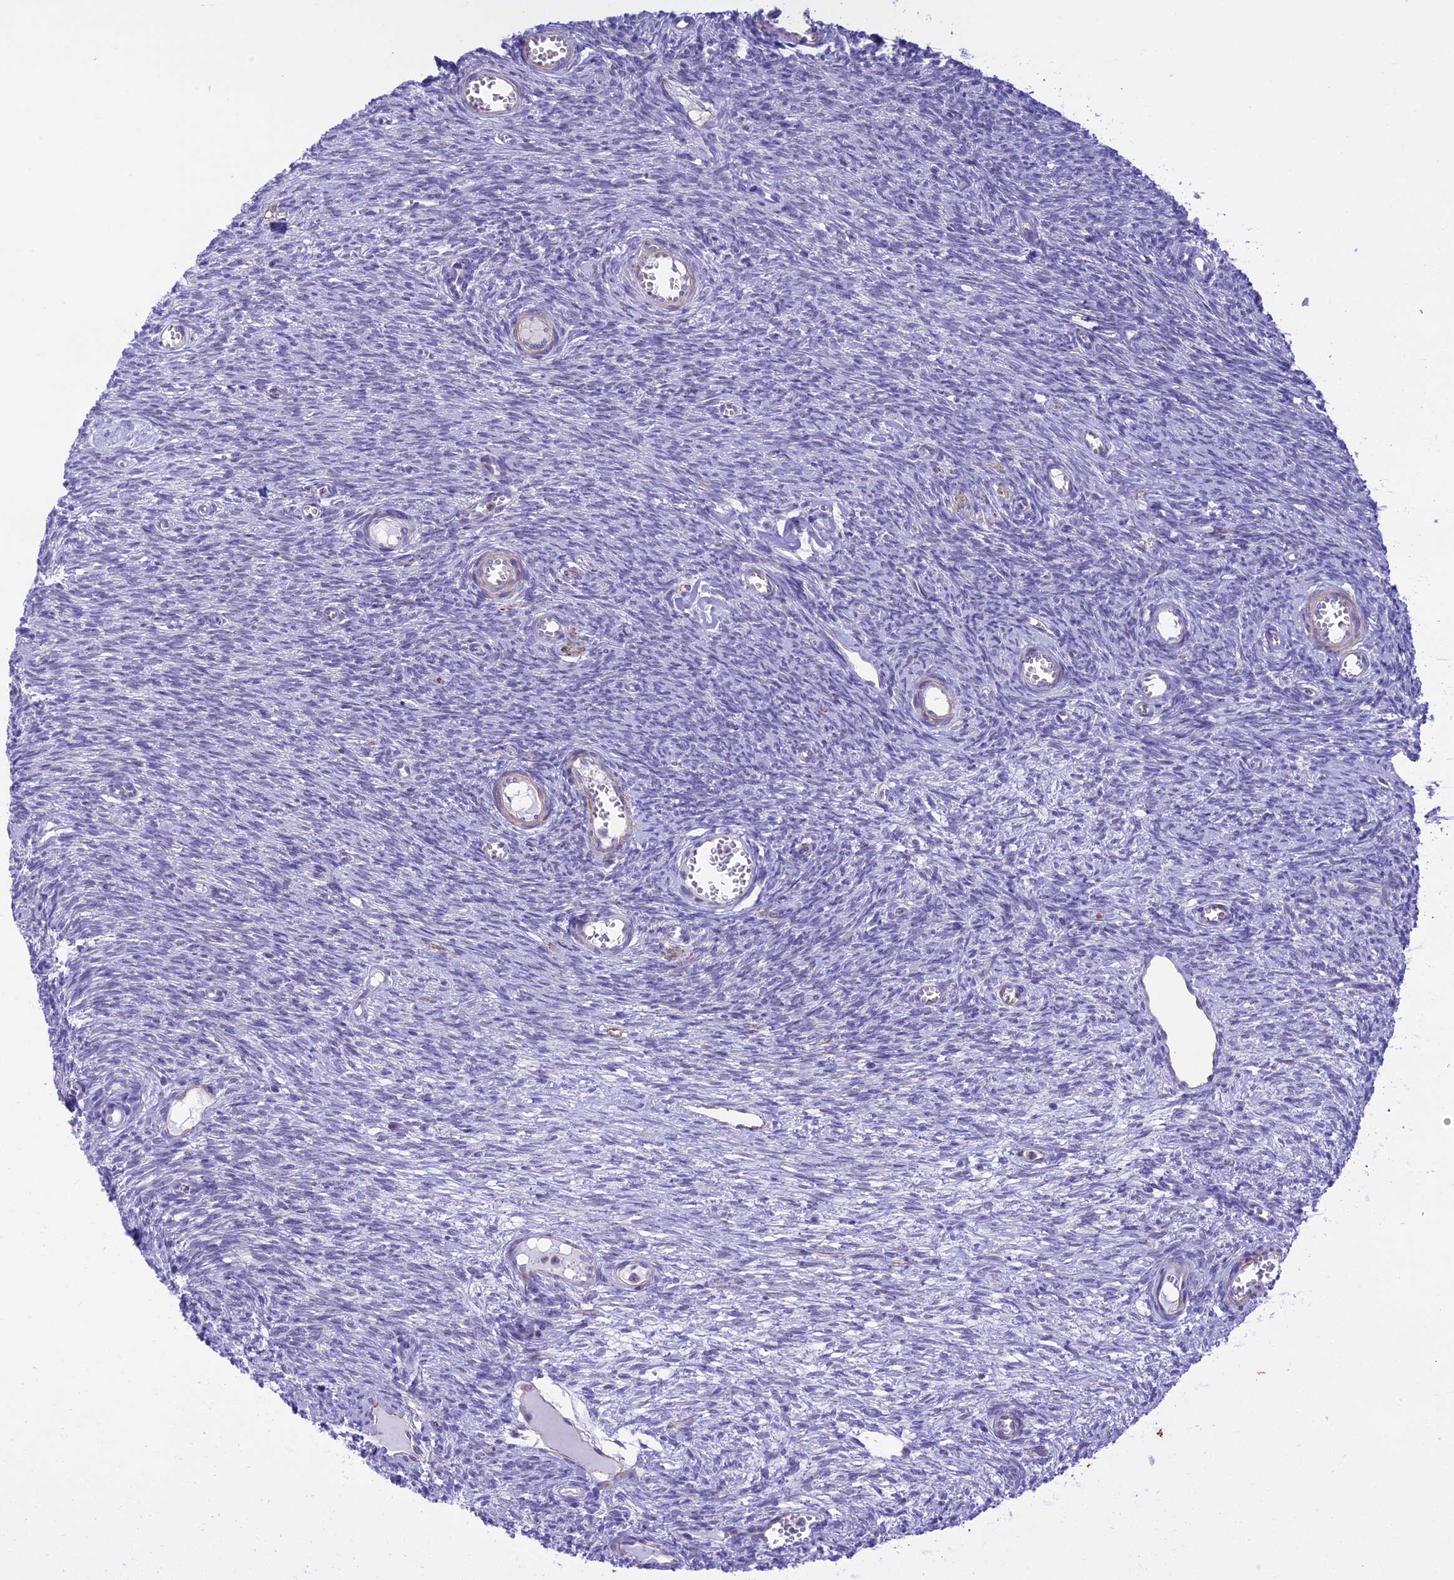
{"staining": {"intensity": "negative", "quantity": "none", "location": "none"}, "tissue": "ovary", "cell_type": "Ovarian stroma cells", "image_type": "normal", "snomed": [{"axis": "morphology", "description": "Normal tissue, NOS"}, {"axis": "topography", "description": "Ovary"}], "caption": "Immunohistochemistry of normal human ovary shows no staining in ovarian stroma cells.", "gene": "IGSF6", "patient": {"sex": "female", "age": 44}}